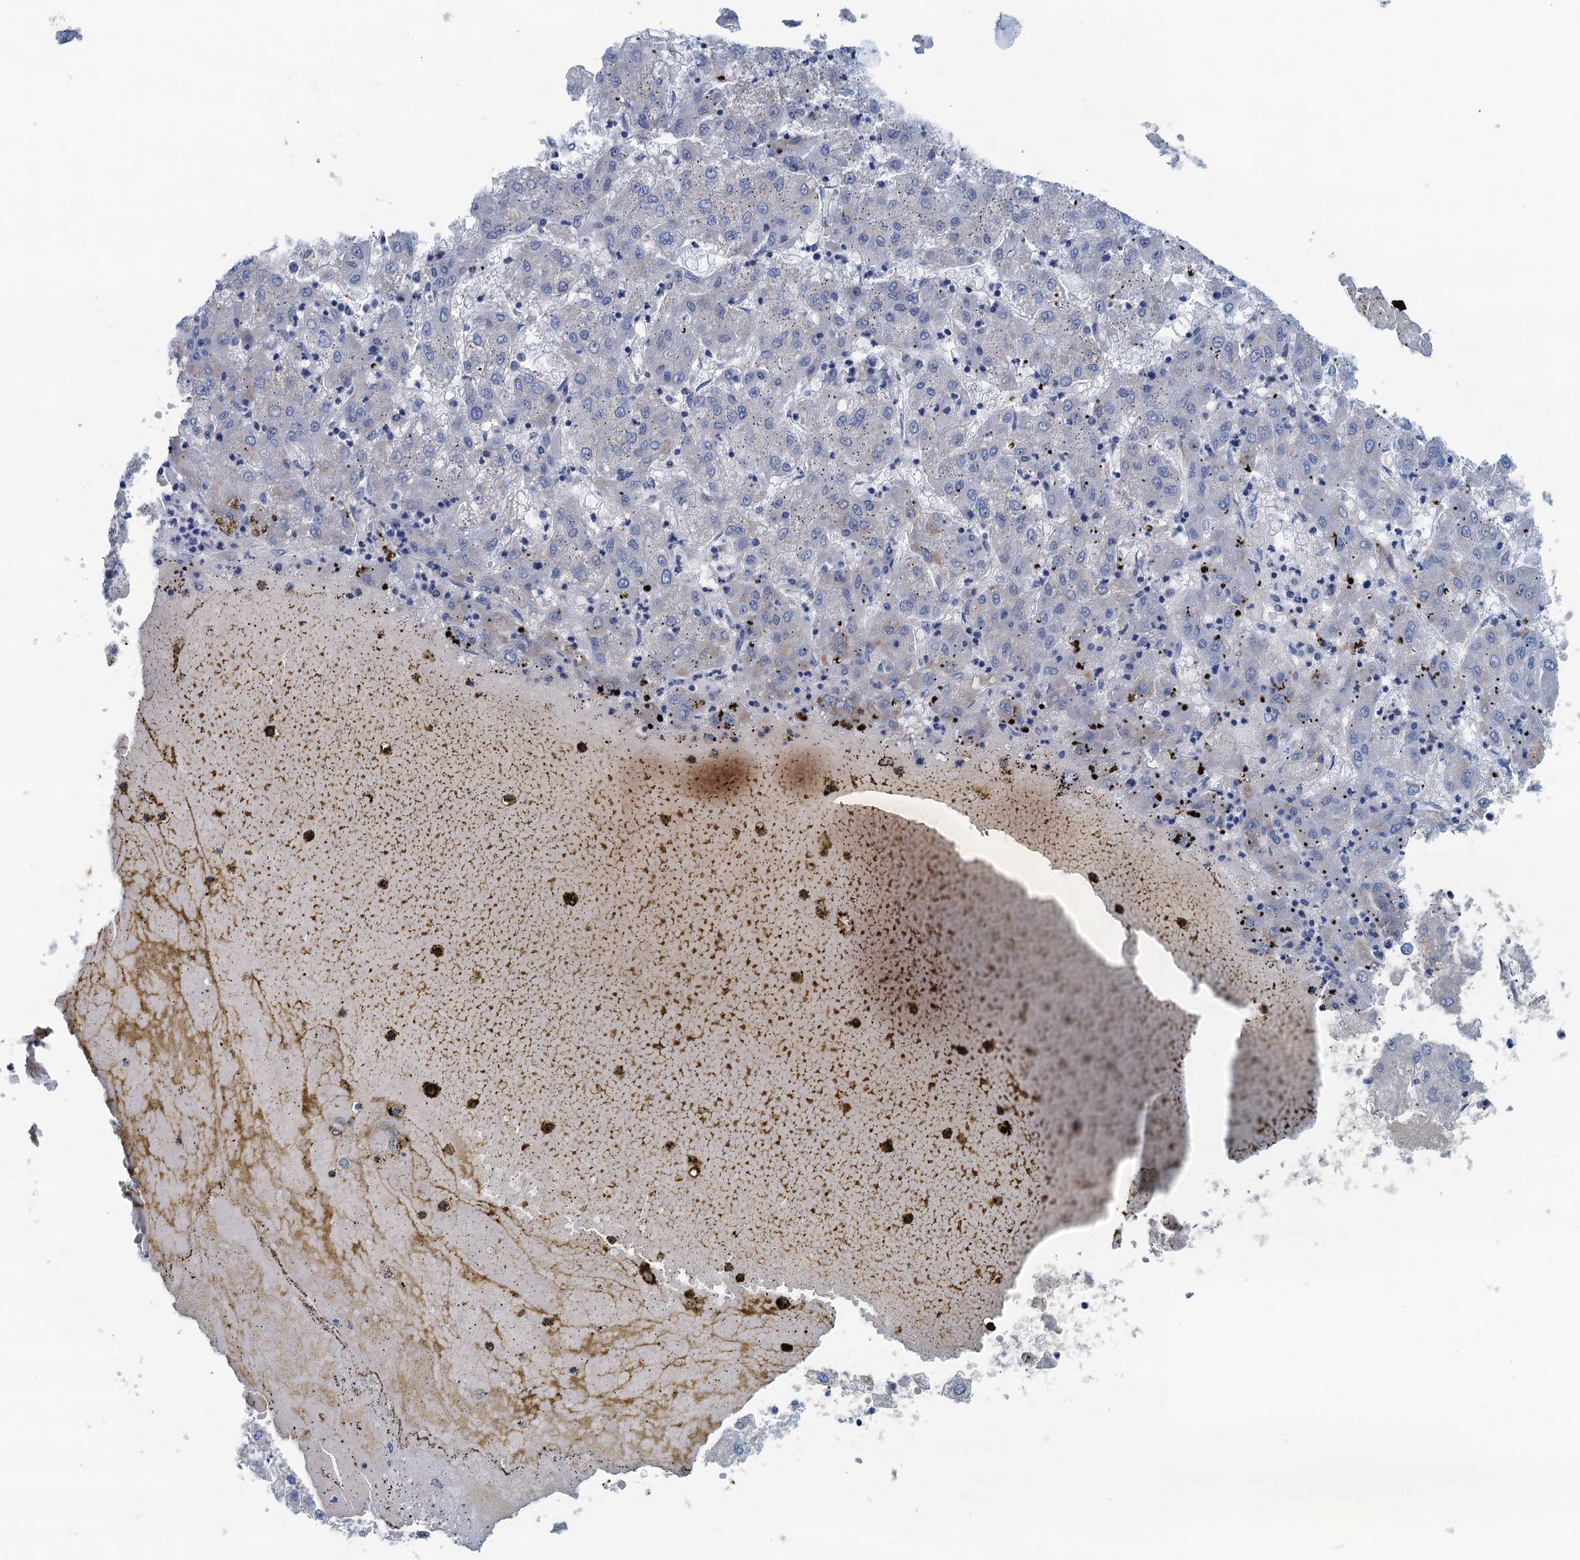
{"staining": {"intensity": "negative", "quantity": "none", "location": "none"}, "tissue": "liver cancer", "cell_type": "Tumor cells", "image_type": "cancer", "snomed": [{"axis": "morphology", "description": "Carcinoma, Hepatocellular, NOS"}, {"axis": "topography", "description": "Liver"}], "caption": "The histopathology image exhibits no significant staining in tumor cells of liver cancer. The staining is performed using DAB (3,3'-diaminobenzidine) brown chromogen with nuclei counter-stained in using hematoxylin.", "gene": "THAP10", "patient": {"sex": "male", "age": 72}}